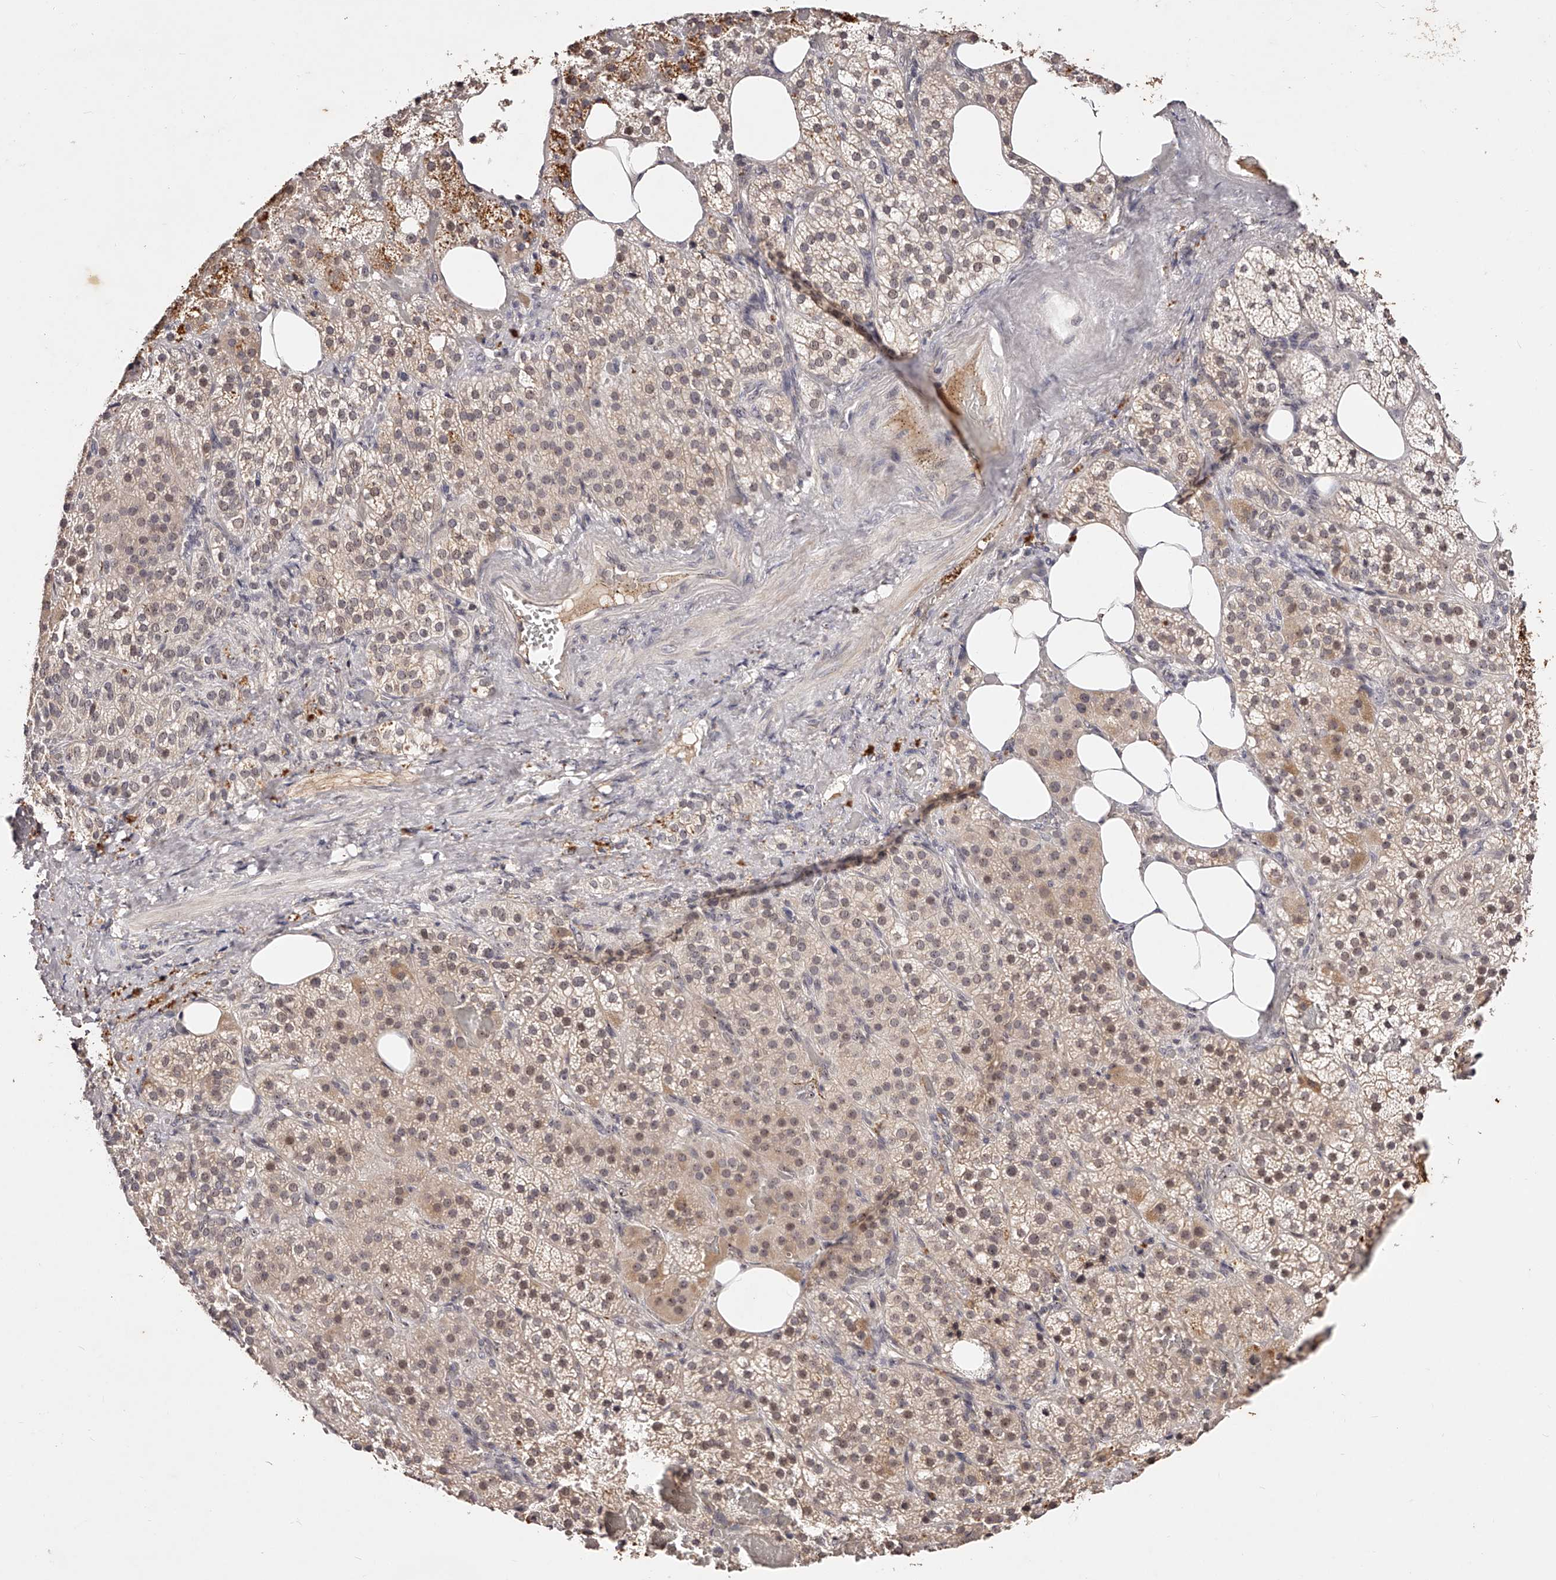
{"staining": {"intensity": "moderate", "quantity": ">75%", "location": "cytoplasmic/membranous,nuclear"}, "tissue": "adrenal gland", "cell_type": "Glandular cells", "image_type": "normal", "snomed": [{"axis": "morphology", "description": "Normal tissue, NOS"}, {"axis": "topography", "description": "Adrenal gland"}], "caption": "Immunohistochemical staining of normal adrenal gland demonstrates moderate cytoplasmic/membranous,nuclear protein expression in about >75% of glandular cells.", "gene": "PHACTR1", "patient": {"sex": "female", "age": 59}}